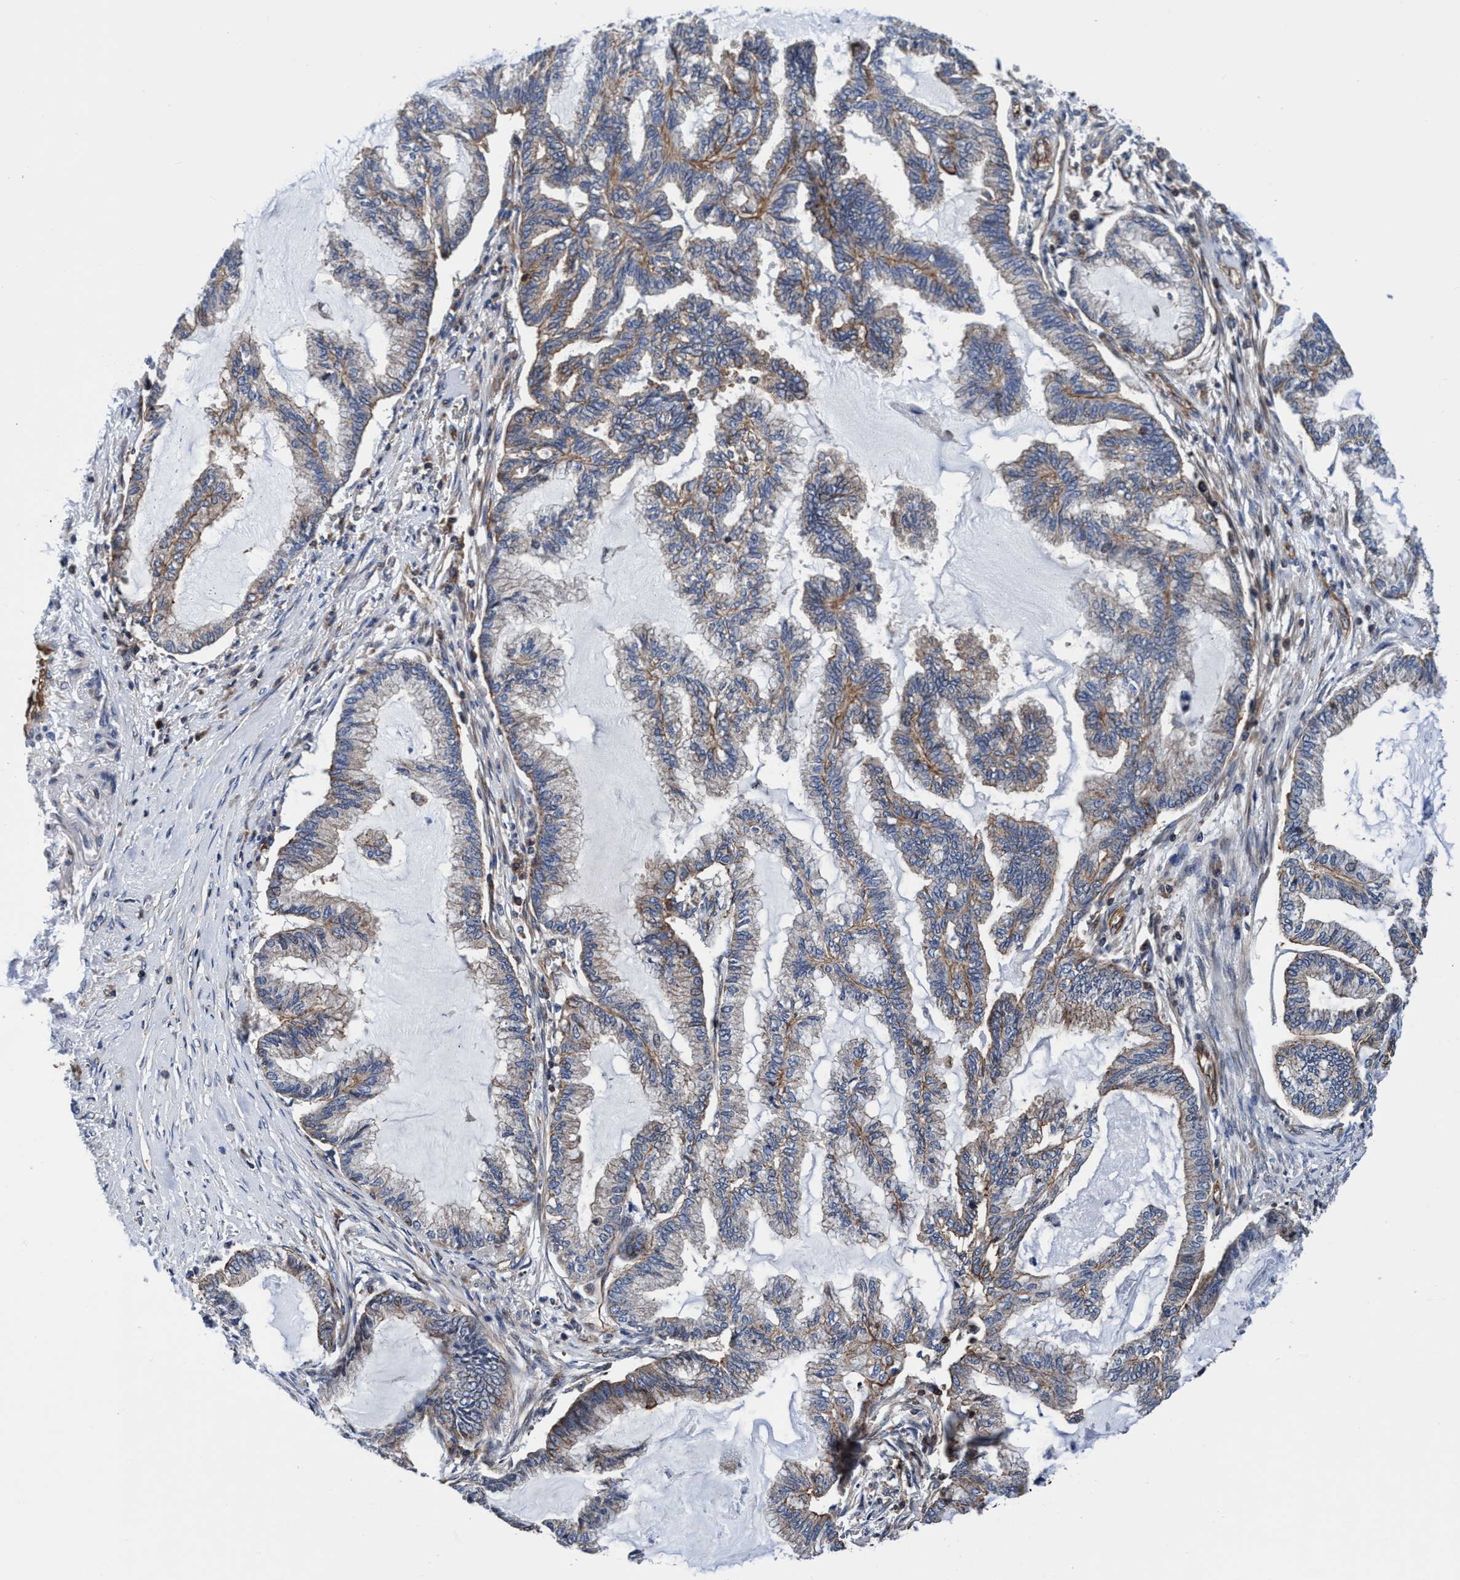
{"staining": {"intensity": "moderate", "quantity": "25%-75%", "location": "cytoplasmic/membranous"}, "tissue": "endometrial cancer", "cell_type": "Tumor cells", "image_type": "cancer", "snomed": [{"axis": "morphology", "description": "Adenocarcinoma, NOS"}, {"axis": "topography", "description": "Endometrium"}], "caption": "A micrograph of human adenocarcinoma (endometrial) stained for a protein exhibits moderate cytoplasmic/membranous brown staining in tumor cells.", "gene": "MCM3AP", "patient": {"sex": "female", "age": 86}}